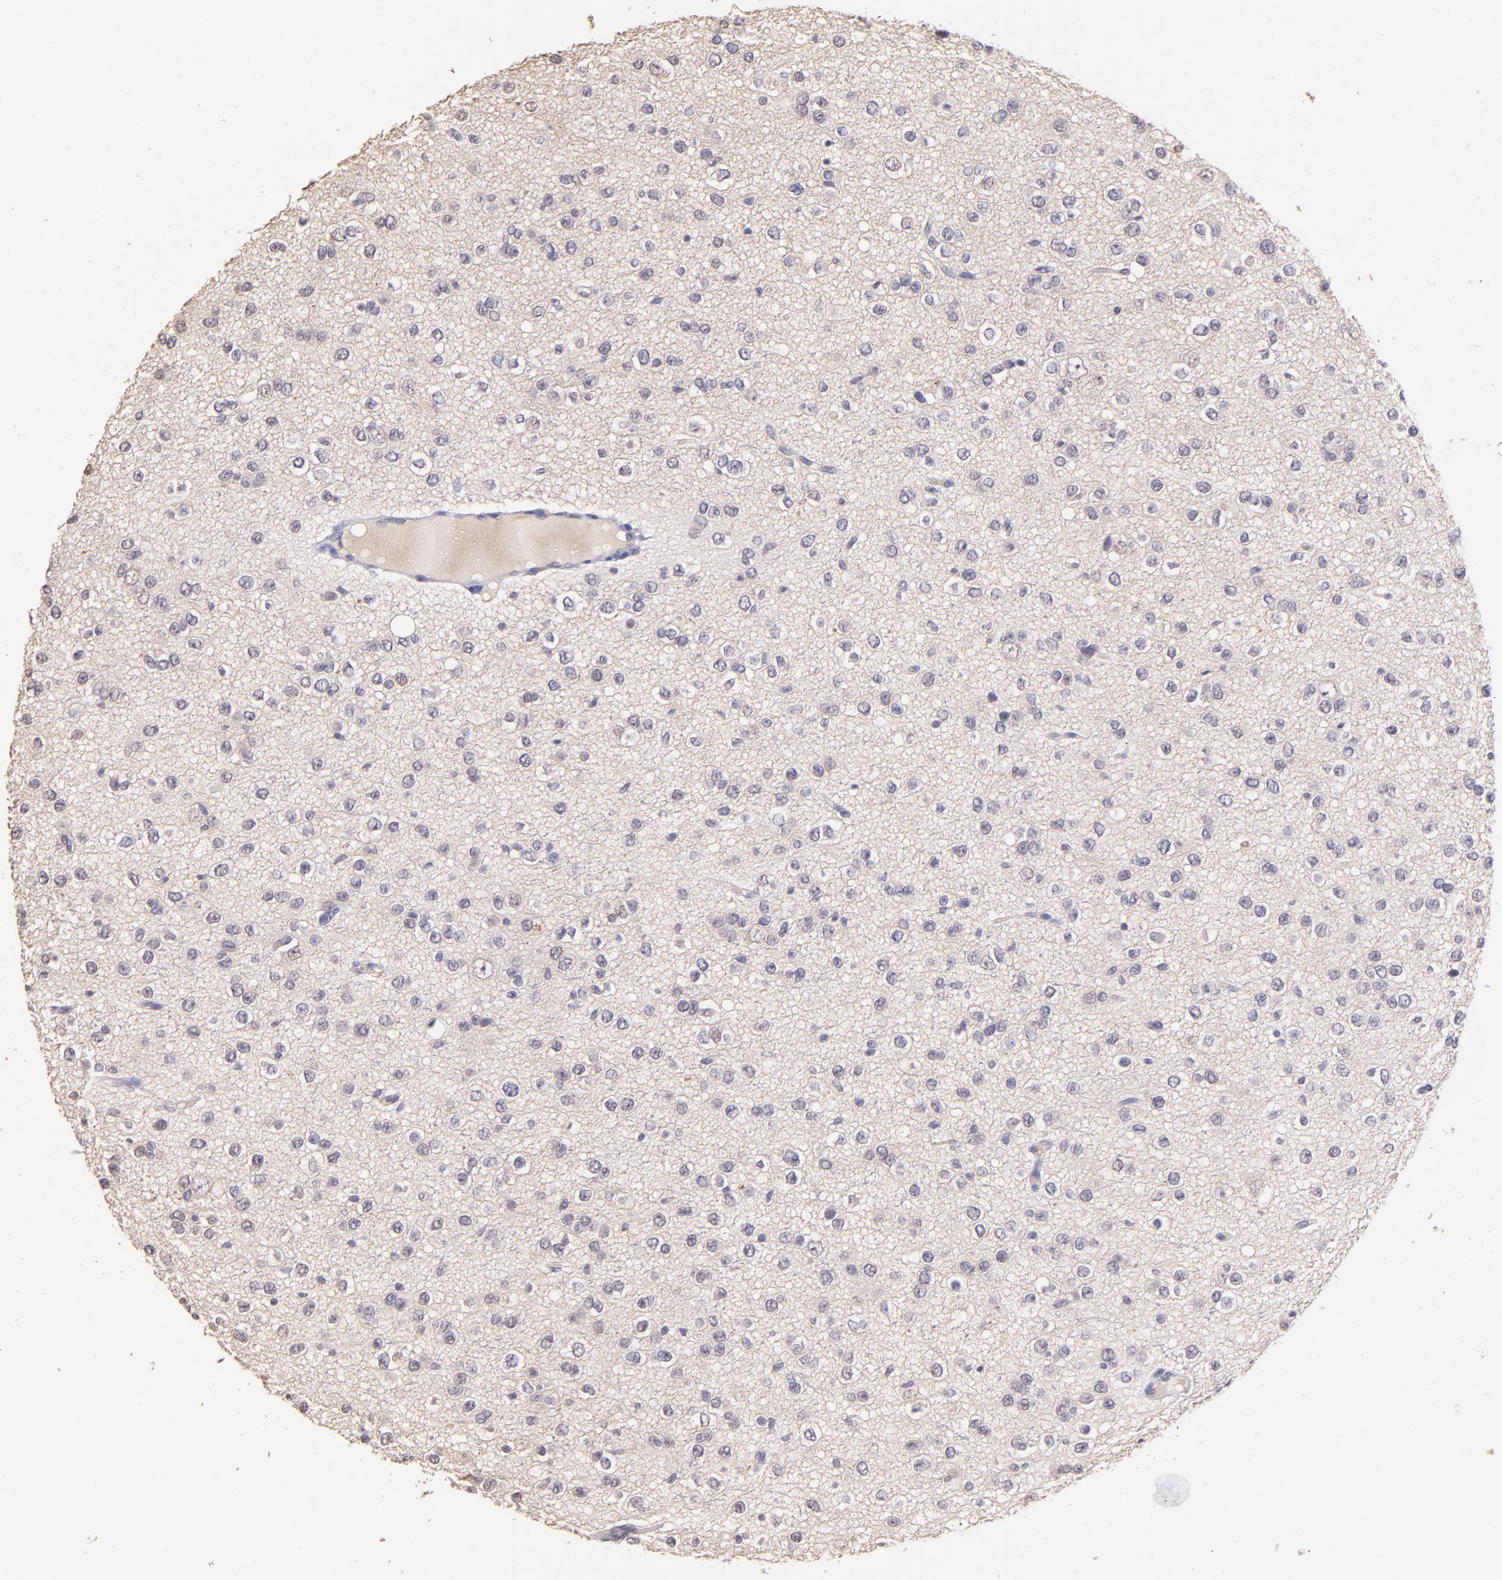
{"staining": {"intensity": "negative", "quantity": "none", "location": "none"}, "tissue": "glioma", "cell_type": "Tumor cells", "image_type": "cancer", "snomed": [{"axis": "morphology", "description": "Glioma, malignant, Low grade"}, {"axis": "topography", "description": "Brain"}], "caption": "Tumor cells are negative for protein expression in human malignant glioma (low-grade). (Brightfield microscopy of DAB (3,3'-diaminobenzidine) immunohistochemistry at high magnification).", "gene": "RNASEL", "patient": {"sex": "male", "age": 42}}